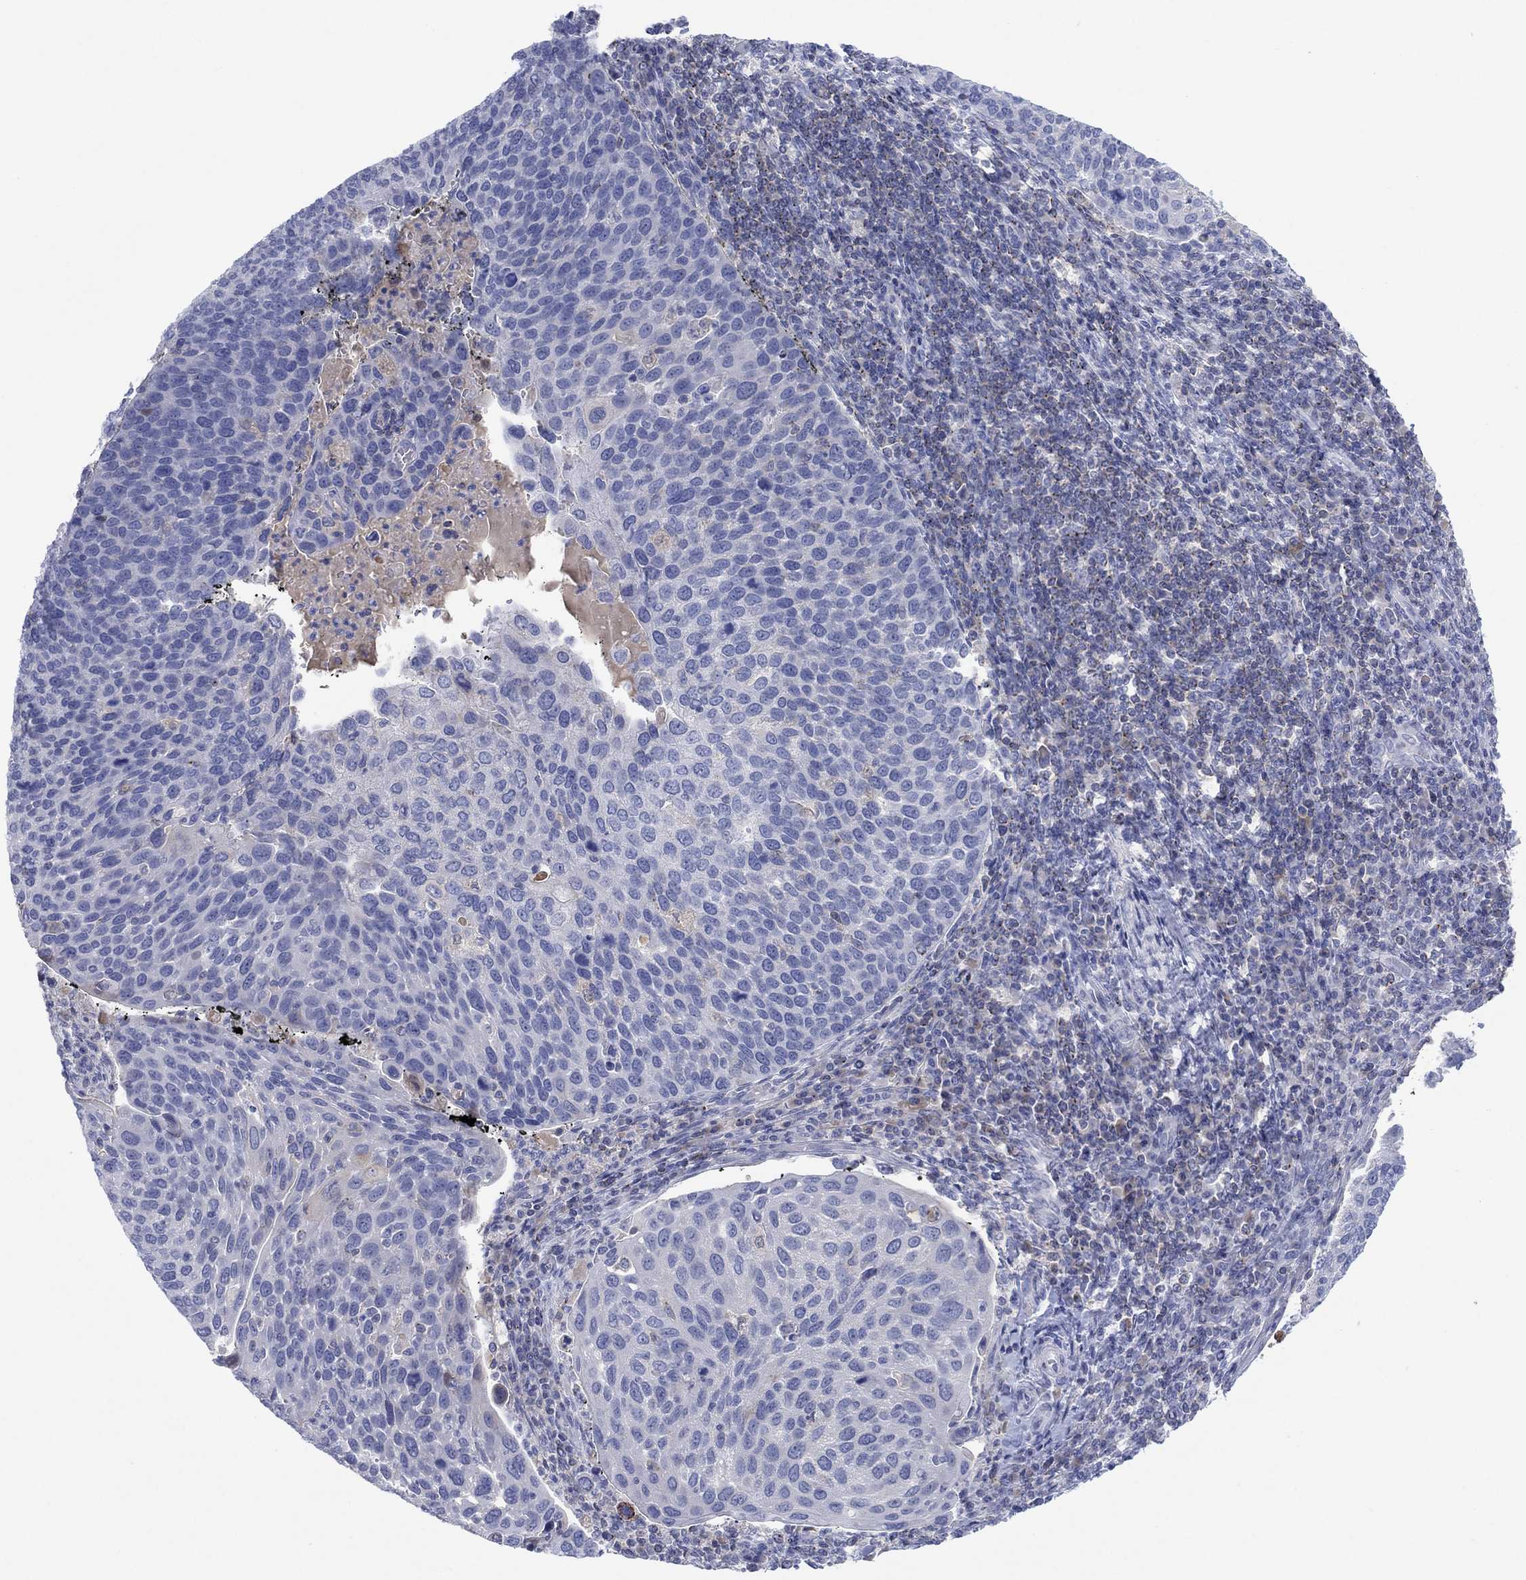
{"staining": {"intensity": "negative", "quantity": "none", "location": "none"}, "tissue": "cervical cancer", "cell_type": "Tumor cells", "image_type": "cancer", "snomed": [{"axis": "morphology", "description": "Squamous cell carcinoma, NOS"}, {"axis": "topography", "description": "Cervix"}], "caption": "Tumor cells show no significant positivity in cervical cancer.", "gene": "SEPTIN1", "patient": {"sex": "female", "age": 54}}